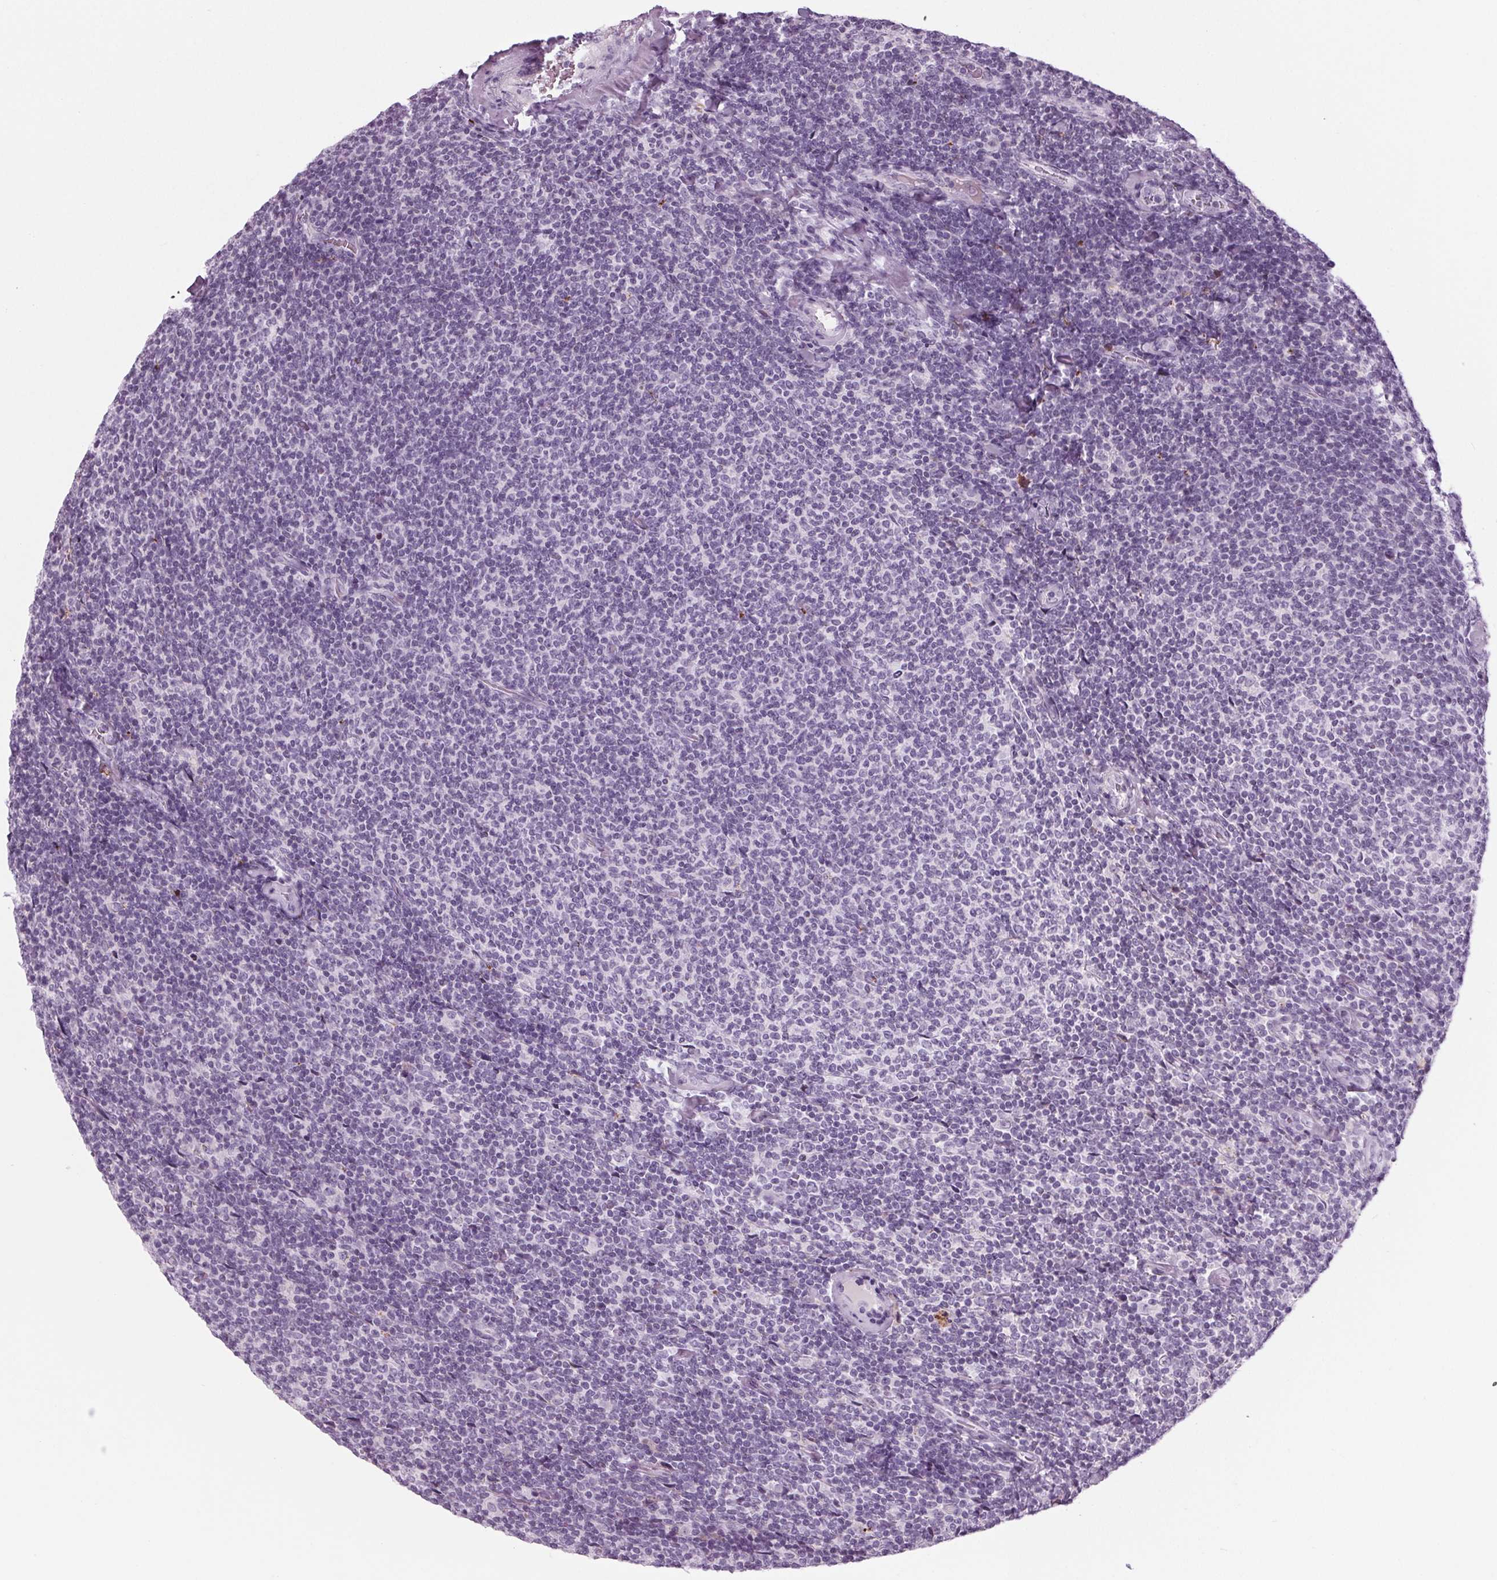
{"staining": {"intensity": "negative", "quantity": "none", "location": "none"}, "tissue": "lymphoma", "cell_type": "Tumor cells", "image_type": "cancer", "snomed": [{"axis": "morphology", "description": "Malignant lymphoma, non-Hodgkin's type, Low grade"}, {"axis": "topography", "description": "Lymph node"}], "caption": "Tumor cells are negative for brown protein staining in low-grade malignant lymphoma, non-Hodgkin's type. Brightfield microscopy of immunohistochemistry stained with DAB (3,3'-diaminobenzidine) (brown) and hematoxylin (blue), captured at high magnification.", "gene": "CYP3A43", "patient": {"sex": "male", "age": 52}}